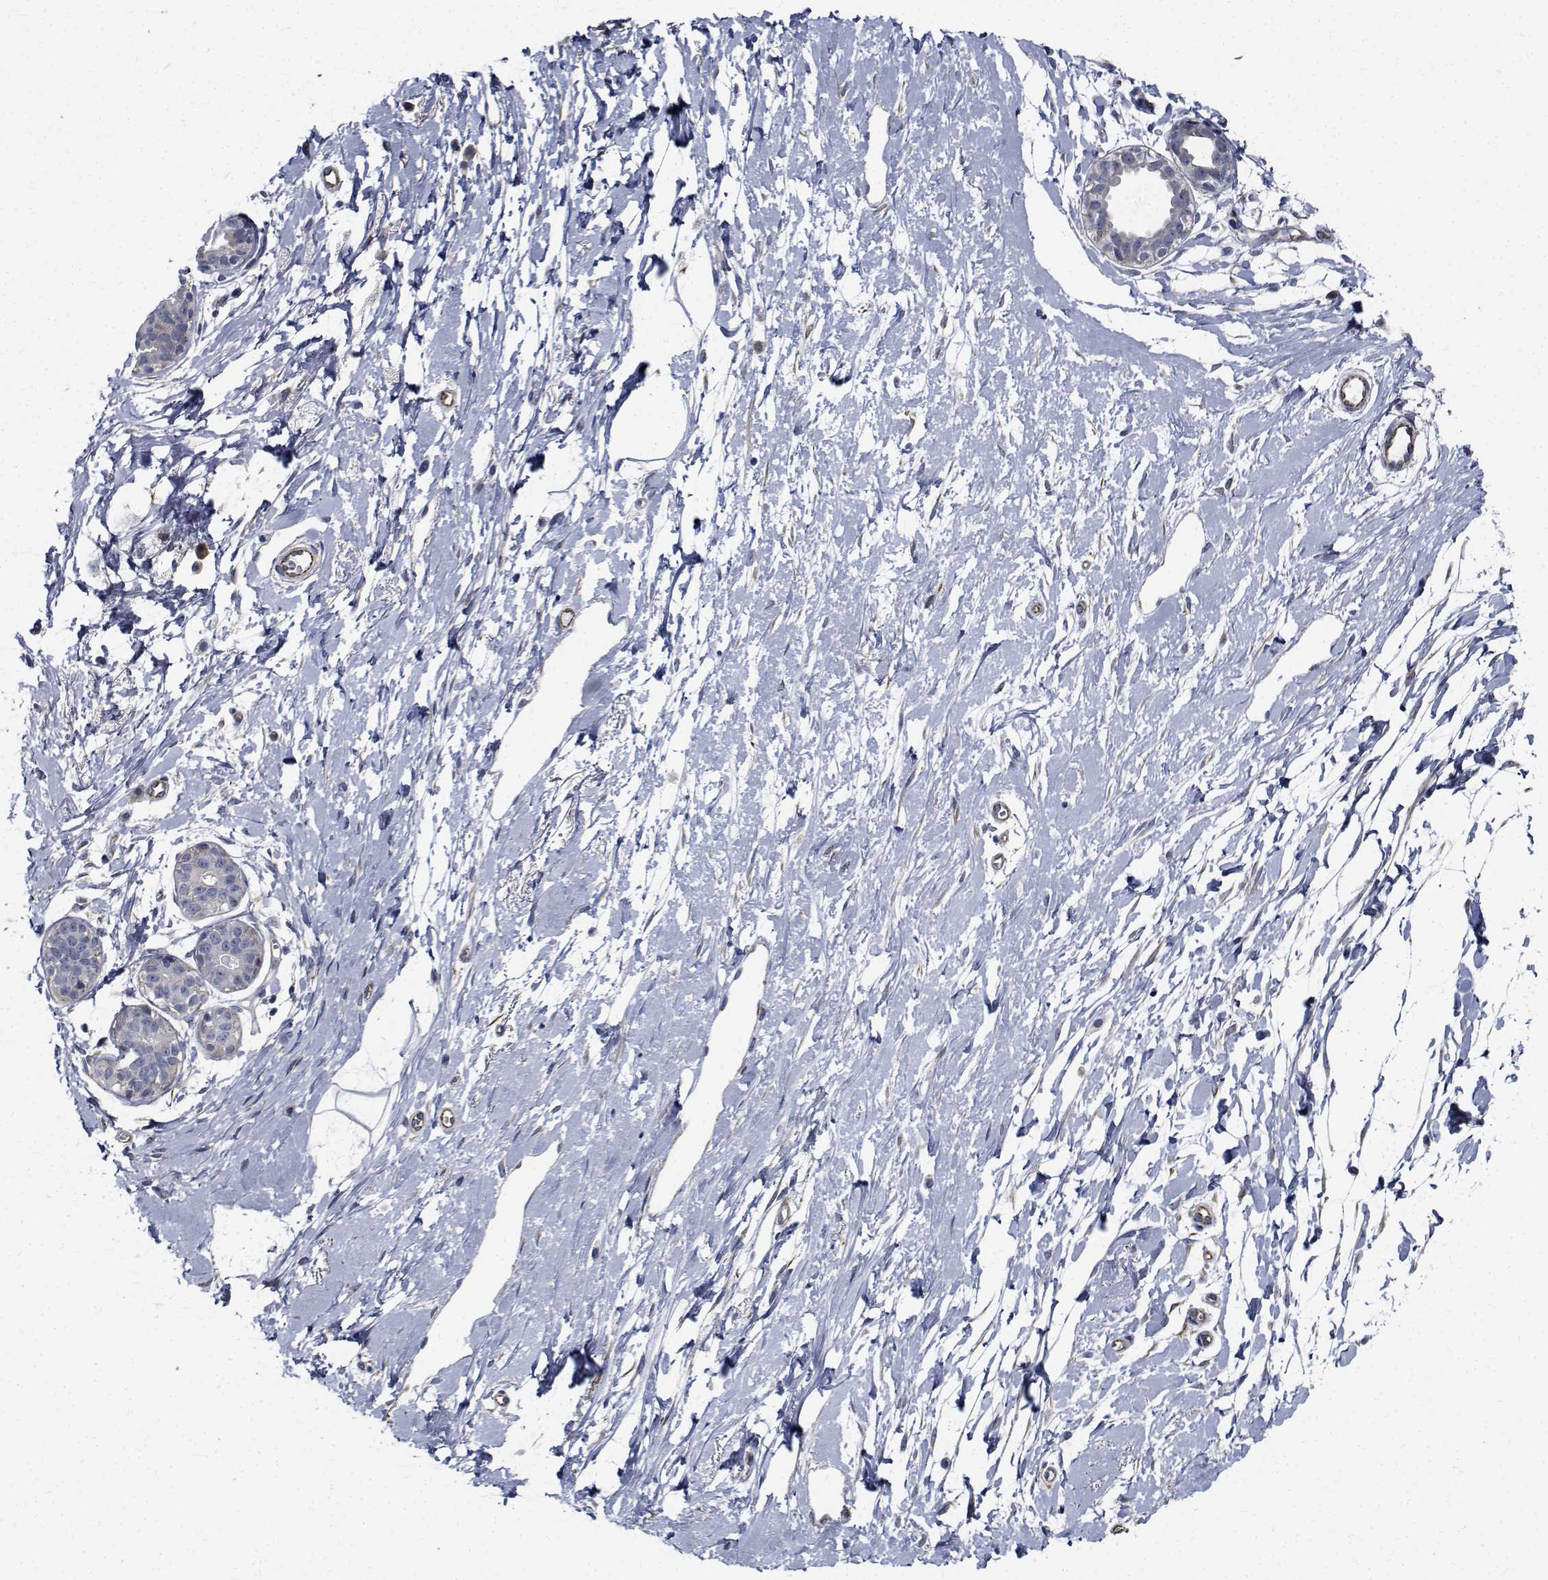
{"staining": {"intensity": "negative", "quantity": "none", "location": "none"}, "tissue": "breast", "cell_type": "Adipocytes", "image_type": "normal", "snomed": [{"axis": "morphology", "description": "Normal tissue, NOS"}, {"axis": "topography", "description": "Breast"}], "caption": "A histopathology image of breast stained for a protein exhibits no brown staining in adipocytes.", "gene": "TTBK1", "patient": {"sex": "female", "age": 49}}